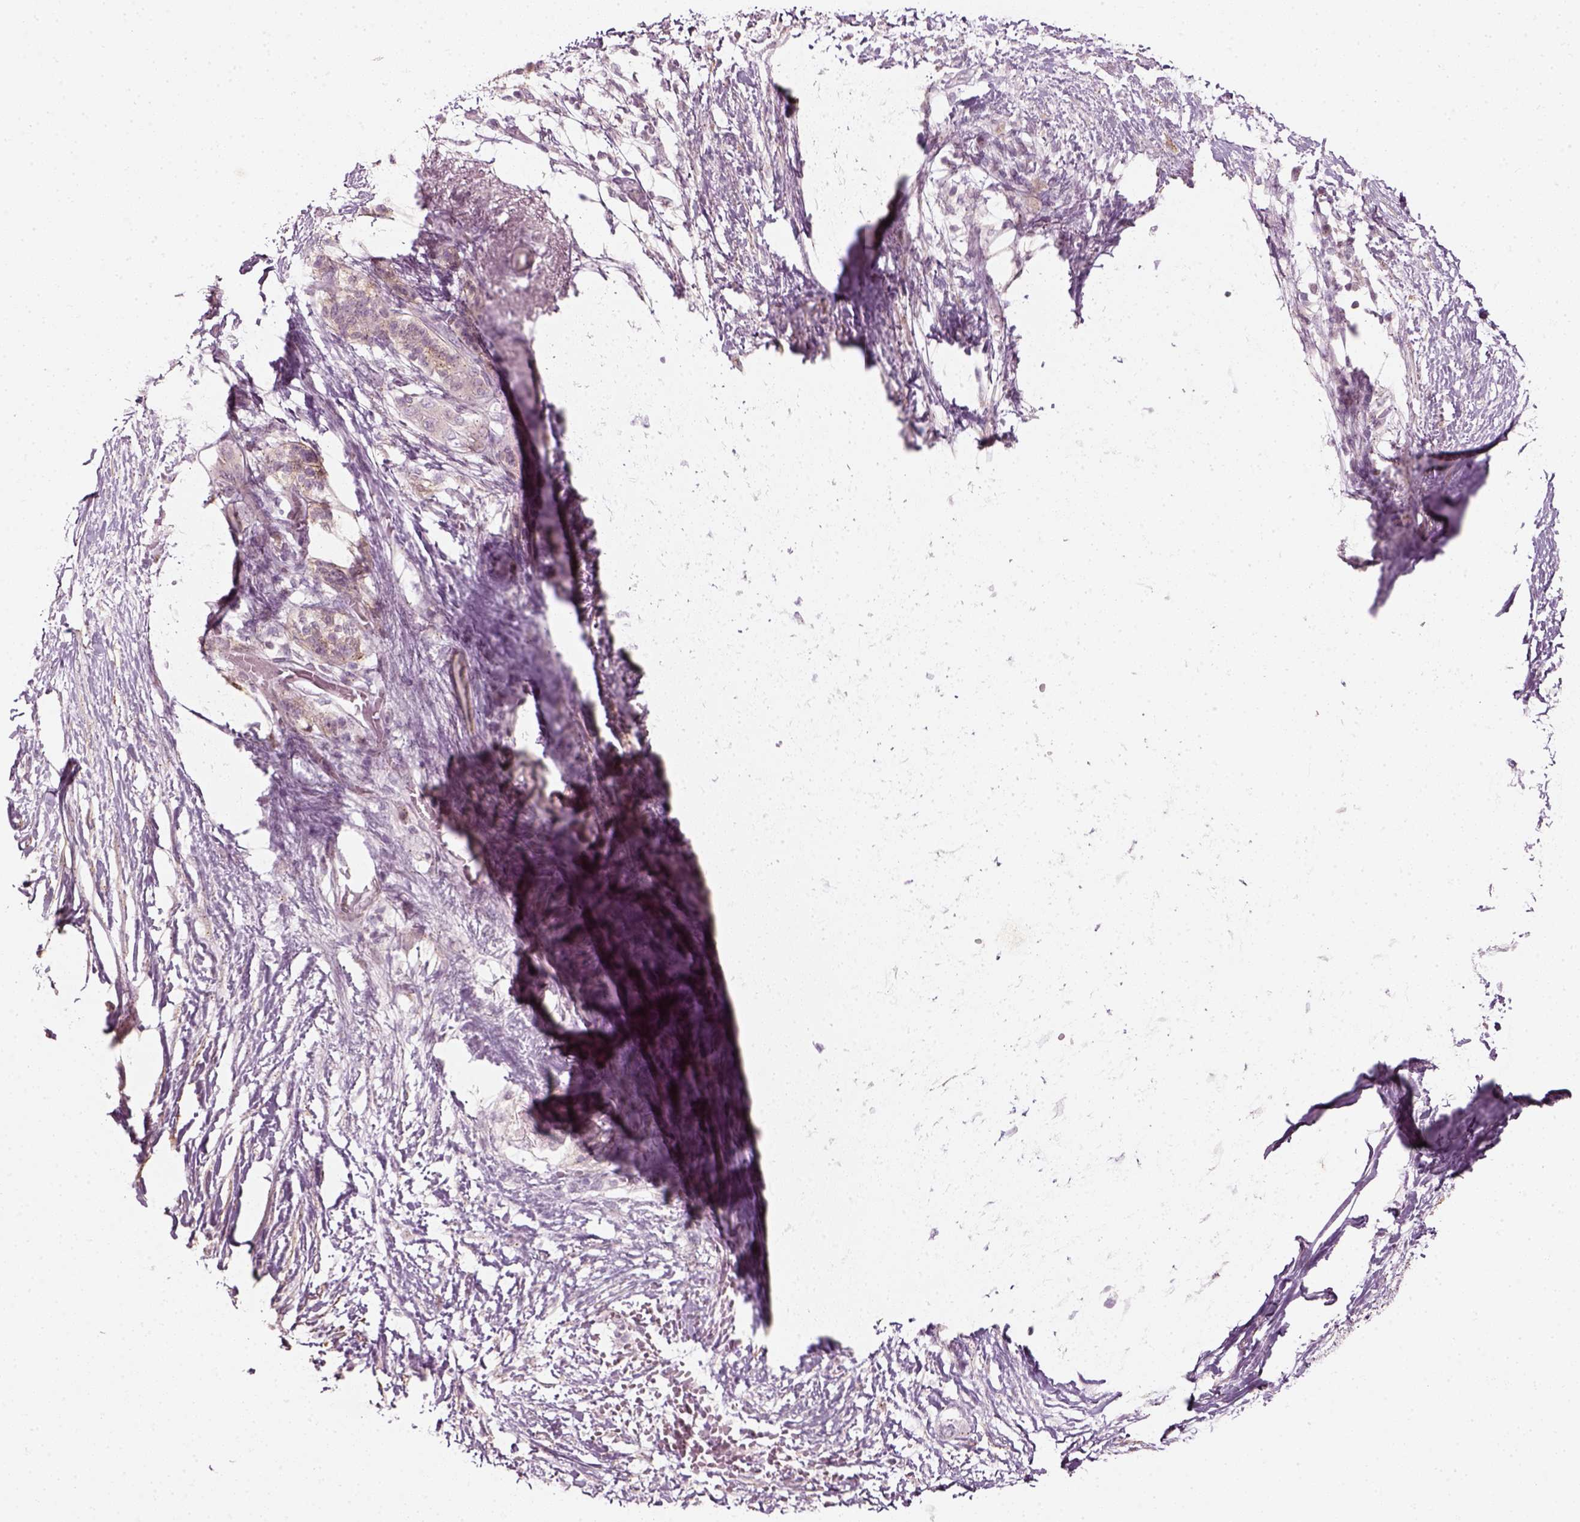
{"staining": {"intensity": "negative", "quantity": "none", "location": "none"}, "tissue": "pancreatic cancer", "cell_type": "Tumor cells", "image_type": "cancer", "snomed": [{"axis": "morphology", "description": "Adenocarcinoma, NOS"}, {"axis": "topography", "description": "Pancreas"}], "caption": "Tumor cells are negative for protein expression in human adenocarcinoma (pancreatic).", "gene": "MLIP", "patient": {"sex": "female", "age": 72}}